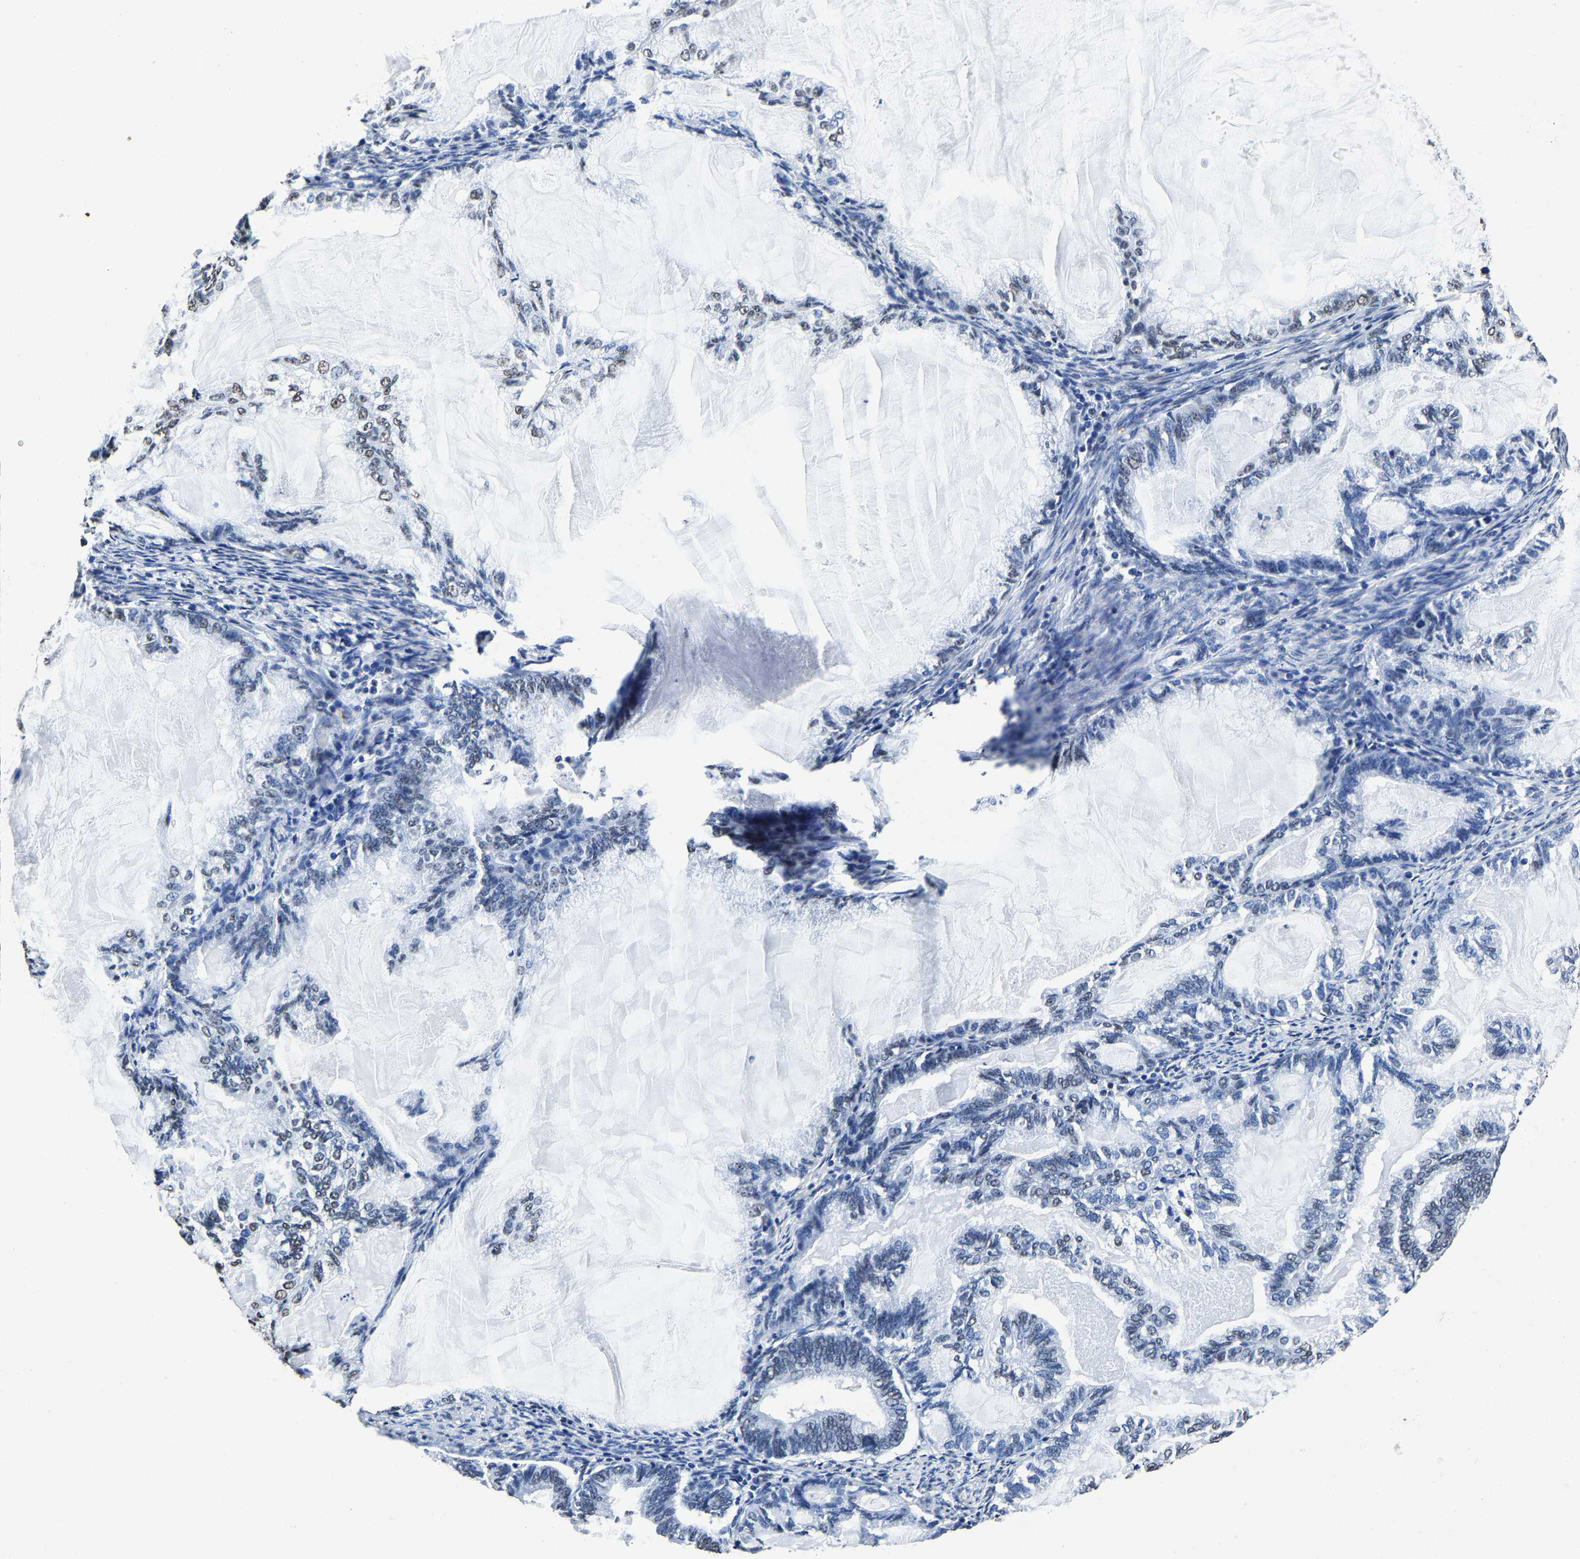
{"staining": {"intensity": "weak", "quantity": "<25%", "location": "nuclear"}, "tissue": "endometrial cancer", "cell_type": "Tumor cells", "image_type": "cancer", "snomed": [{"axis": "morphology", "description": "Adenocarcinoma, NOS"}, {"axis": "topography", "description": "Endometrium"}], "caption": "Immunohistochemistry micrograph of endometrial adenocarcinoma stained for a protein (brown), which demonstrates no expression in tumor cells.", "gene": "RBM45", "patient": {"sex": "female", "age": 86}}